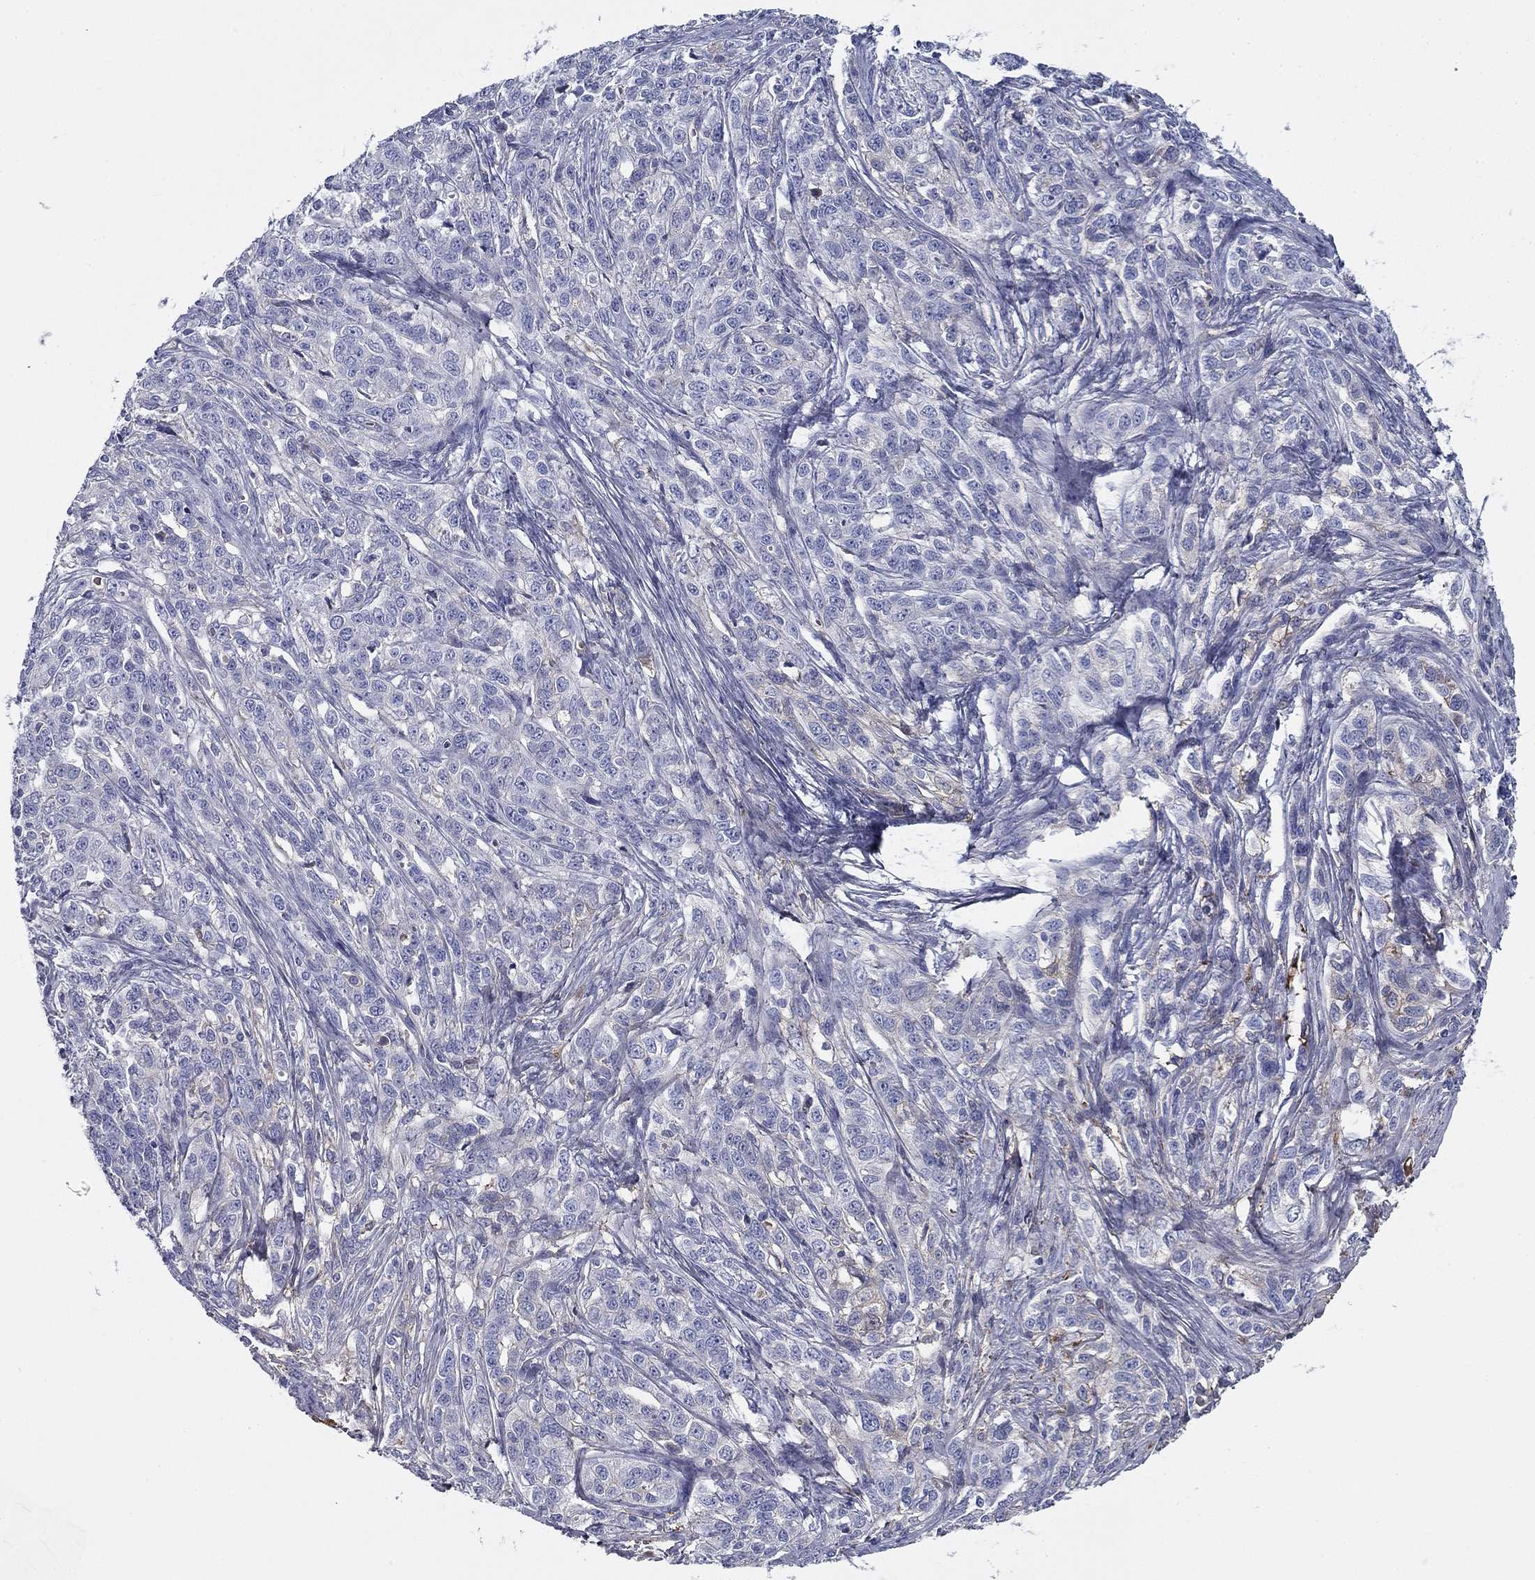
{"staining": {"intensity": "negative", "quantity": "none", "location": "none"}, "tissue": "ovarian cancer", "cell_type": "Tumor cells", "image_type": "cancer", "snomed": [{"axis": "morphology", "description": "Cystadenocarcinoma, serous, NOS"}, {"axis": "topography", "description": "Ovary"}], "caption": "Tumor cells are negative for protein expression in human ovarian cancer (serous cystadenocarcinoma). Nuclei are stained in blue.", "gene": "CPLX4", "patient": {"sex": "female", "age": 71}}